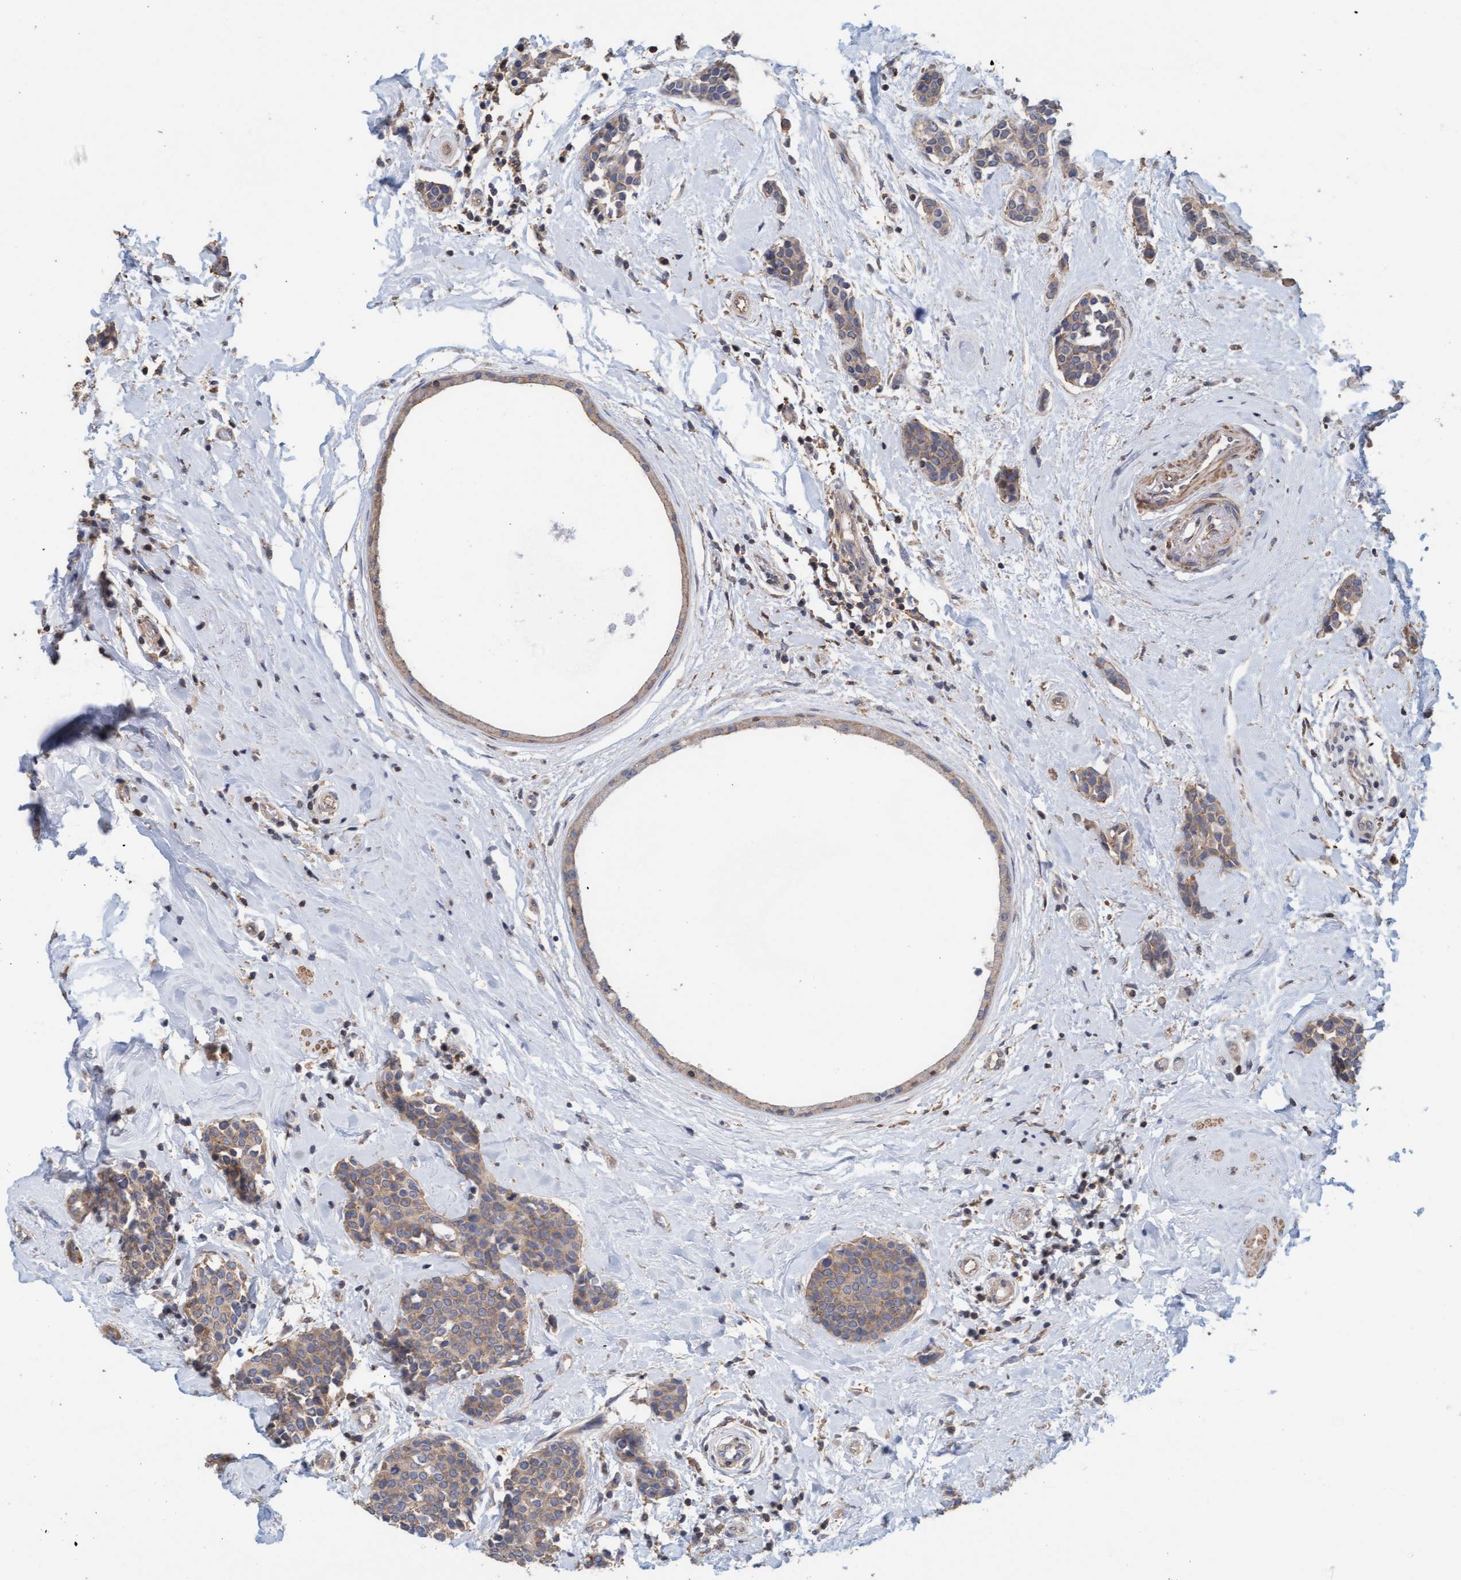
{"staining": {"intensity": "weak", "quantity": ">75%", "location": "cytoplasmic/membranous"}, "tissue": "breast cancer", "cell_type": "Tumor cells", "image_type": "cancer", "snomed": [{"axis": "morphology", "description": "Duct carcinoma"}, {"axis": "topography", "description": "Breast"}], "caption": "Immunohistochemistry (IHC) (DAB (3,3'-diaminobenzidine)) staining of breast intraductal carcinoma reveals weak cytoplasmic/membranous protein expression in about >75% of tumor cells.", "gene": "FXR2", "patient": {"sex": "female", "age": 55}}